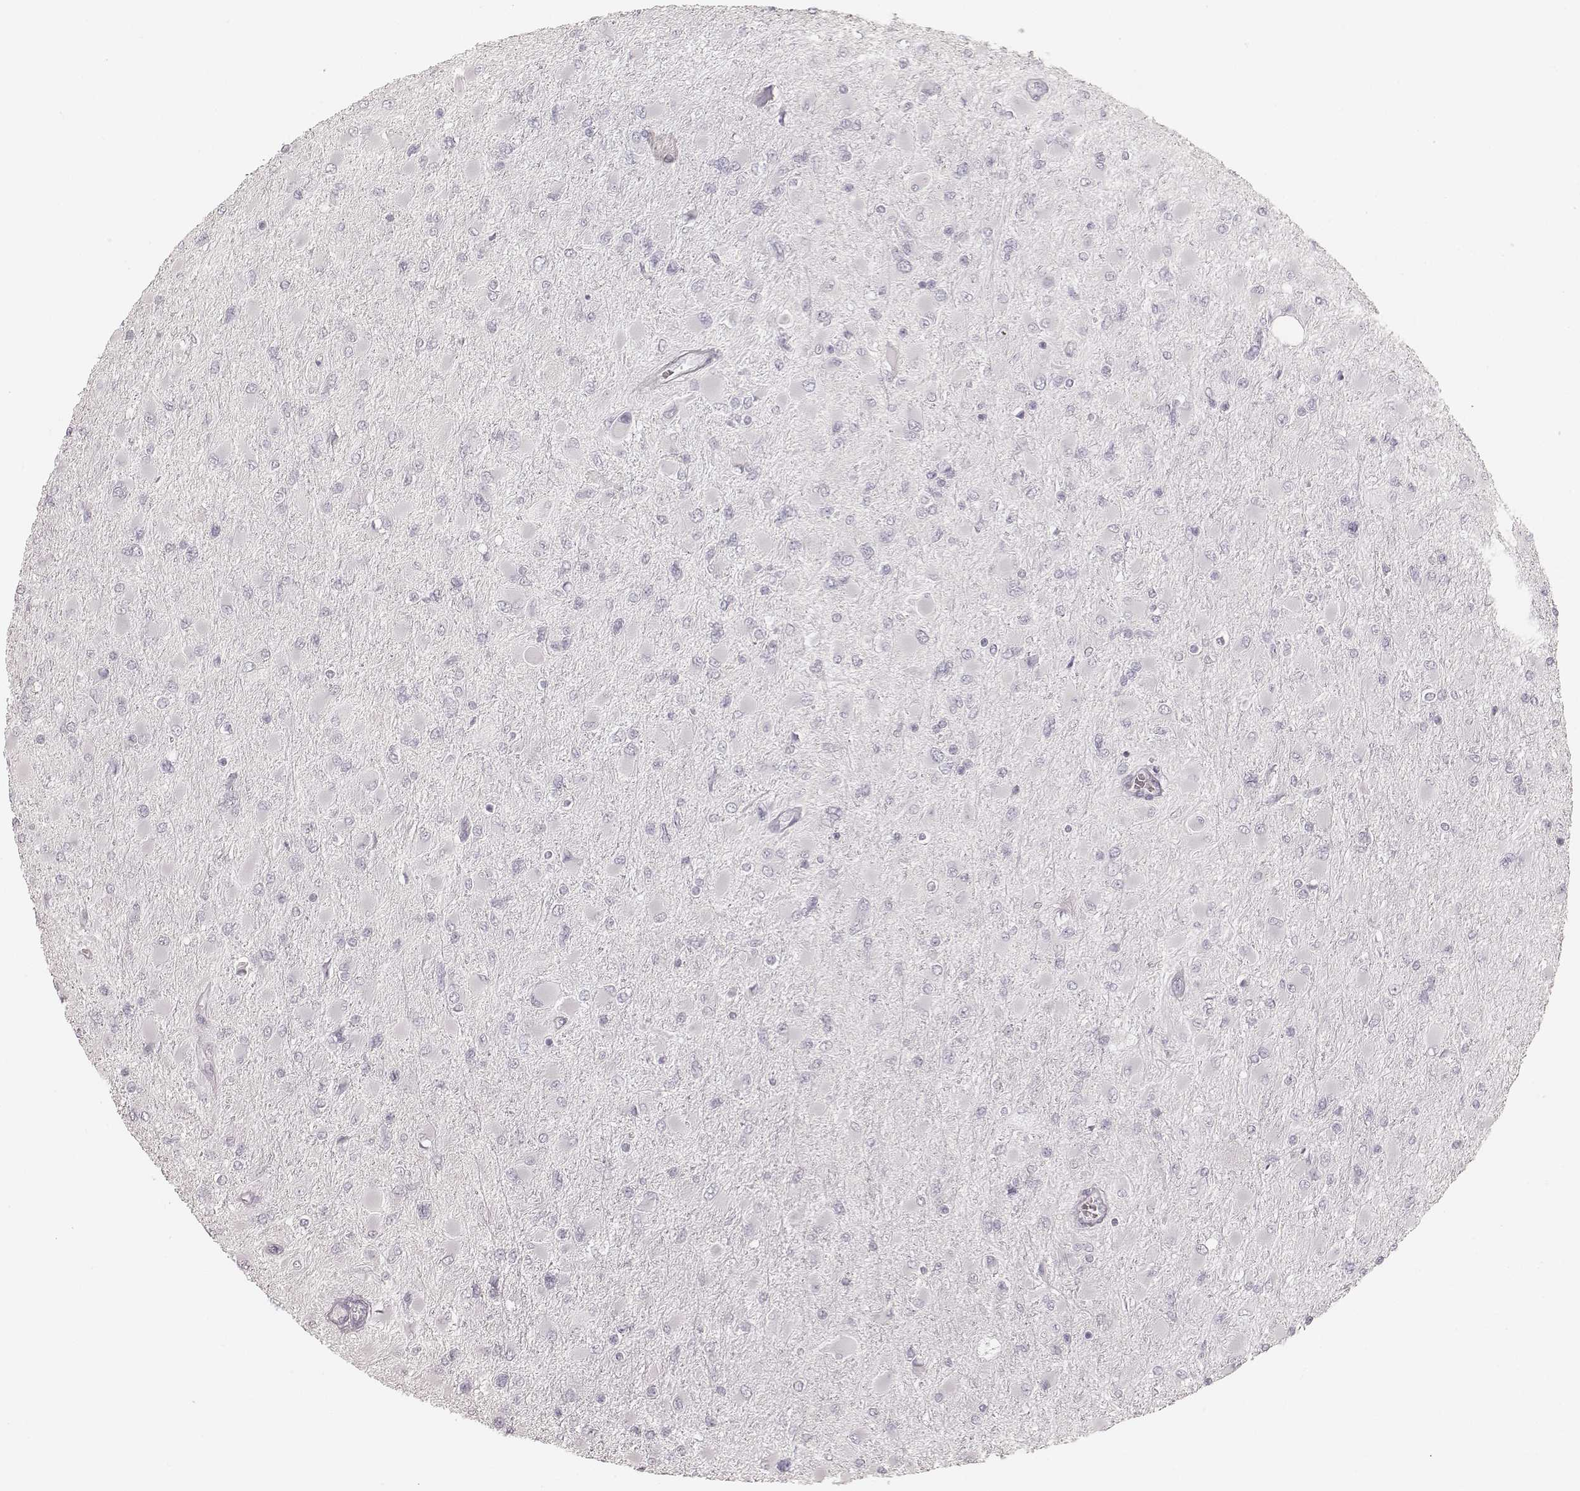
{"staining": {"intensity": "negative", "quantity": "none", "location": "none"}, "tissue": "glioma", "cell_type": "Tumor cells", "image_type": "cancer", "snomed": [{"axis": "morphology", "description": "Glioma, malignant, High grade"}, {"axis": "topography", "description": "Cerebral cortex"}], "caption": "This is an IHC image of glioma. There is no staining in tumor cells.", "gene": "KRT31", "patient": {"sex": "female", "age": 36}}